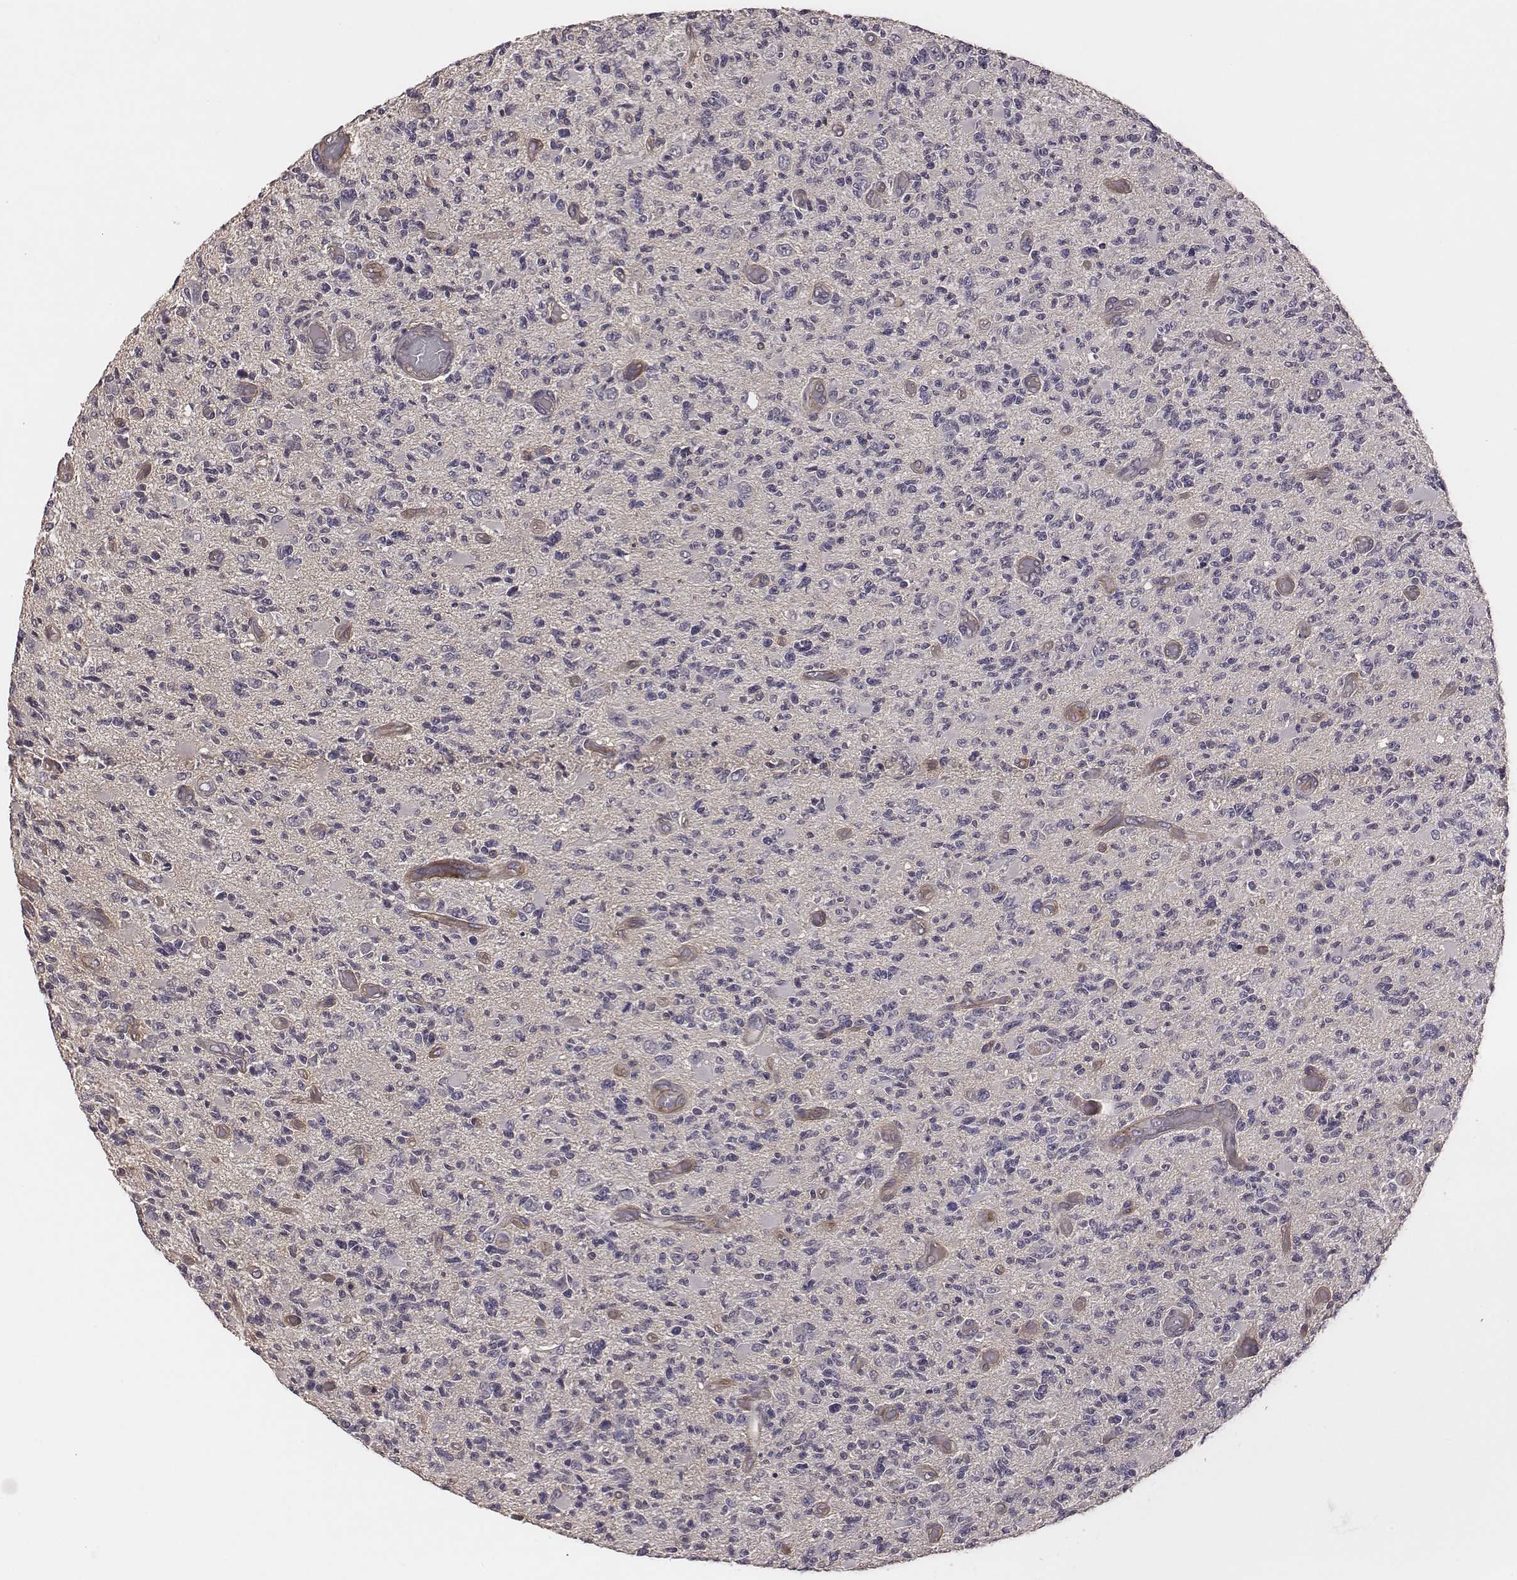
{"staining": {"intensity": "negative", "quantity": "none", "location": "none"}, "tissue": "glioma", "cell_type": "Tumor cells", "image_type": "cancer", "snomed": [{"axis": "morphology", "description": "Glioma, malignant, High grade"}, {"axis": "topography", "description": "Brain"}], "caption": "Malignant high-grade glioma was stained to show a protein in brown. There is no significant positivity in tumor cells.", "gene": "SCARF1", "patient": {"sex": "female", "age": 63}}